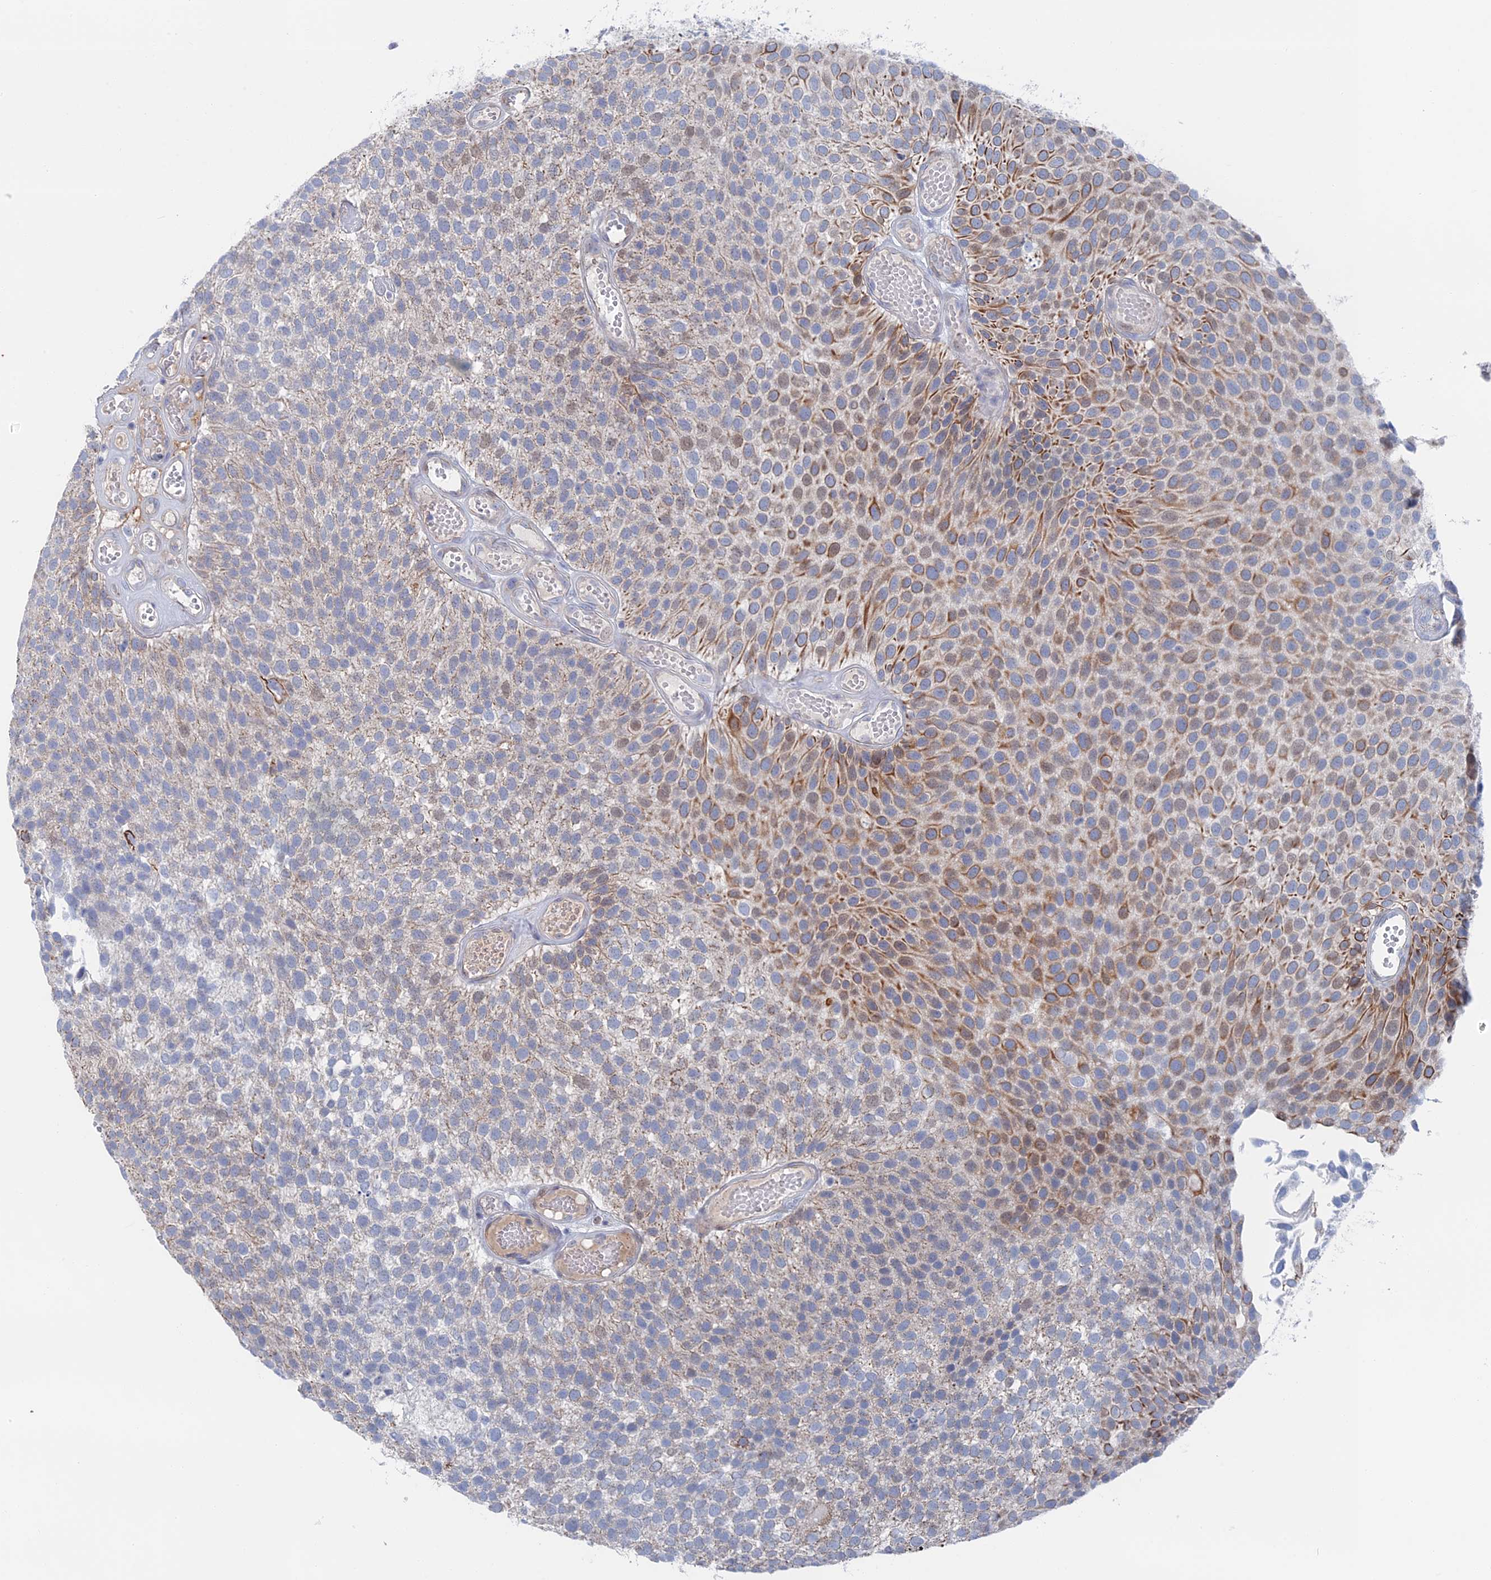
{"staining": {"intensity": "moderate", "quantity": "25%-75%", "location": "cytoplasmic/membranous"}, "tissue": "urothelial cancer", "cell_type": "Tumor cells", "image_type": "cancer", "snomed": [{"axis": "morphology", "description": "Urothelial carcinoma, Low grade"}, {"axis": "topography", "description": "Urinary bladder"}], "caption": "This histopathology image displays immunohistochemistry staining of low-grade urothelial carcinoma, with medium moderate cytoplasmic/membranous expression in approximately 25%-75% of tumor cells.", "gene": "IL7", "patient": {"sex": "male", "age": 89}}